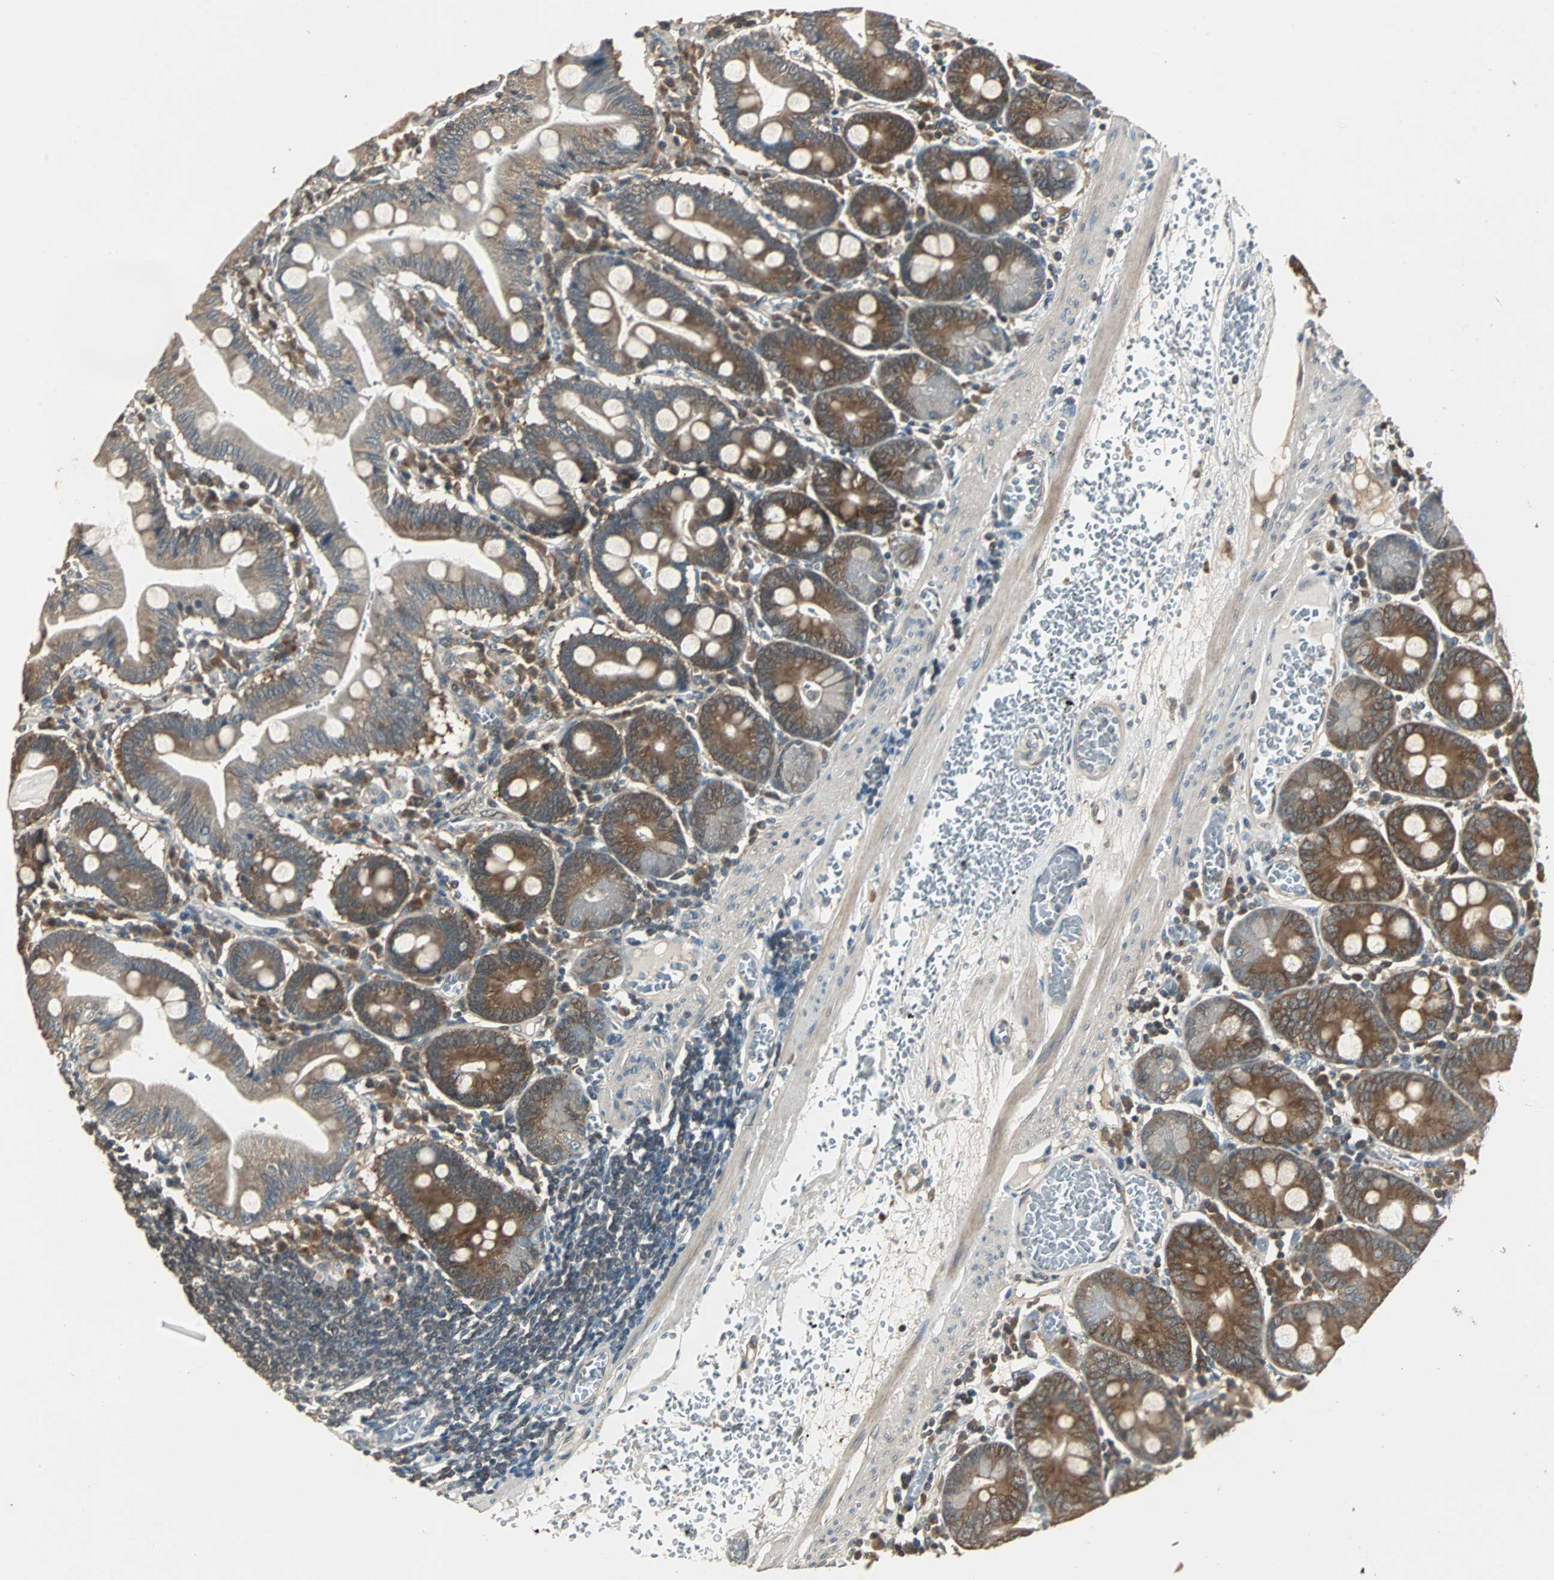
{"staining": {"intensity": "strong", "quantity": ">75%", "location": "cytoplasmic/membranous"}, "tissue": "small intestine", "cell_type": "Glandular cells", "image_type": "normal", "snomed": [{"axis": "morphology", "description": "Normal tissue, NOS"}, {"axis": "topography", "description": "Small intestine"}], "caption": "A high-resolution histopathology image shows IHC staining of benign small intestine, which reveals strong cytoplasmic/membranous expression in approximately >75% of glandular cells. The staining was performed using DAB (3,3'-diaminobenzidine), with brown indicating positive protein expression. Nuclei are stained blue with hematoxylin.", "gene": "ABHD2", "patient": {"sex": "male", "age": 71}}